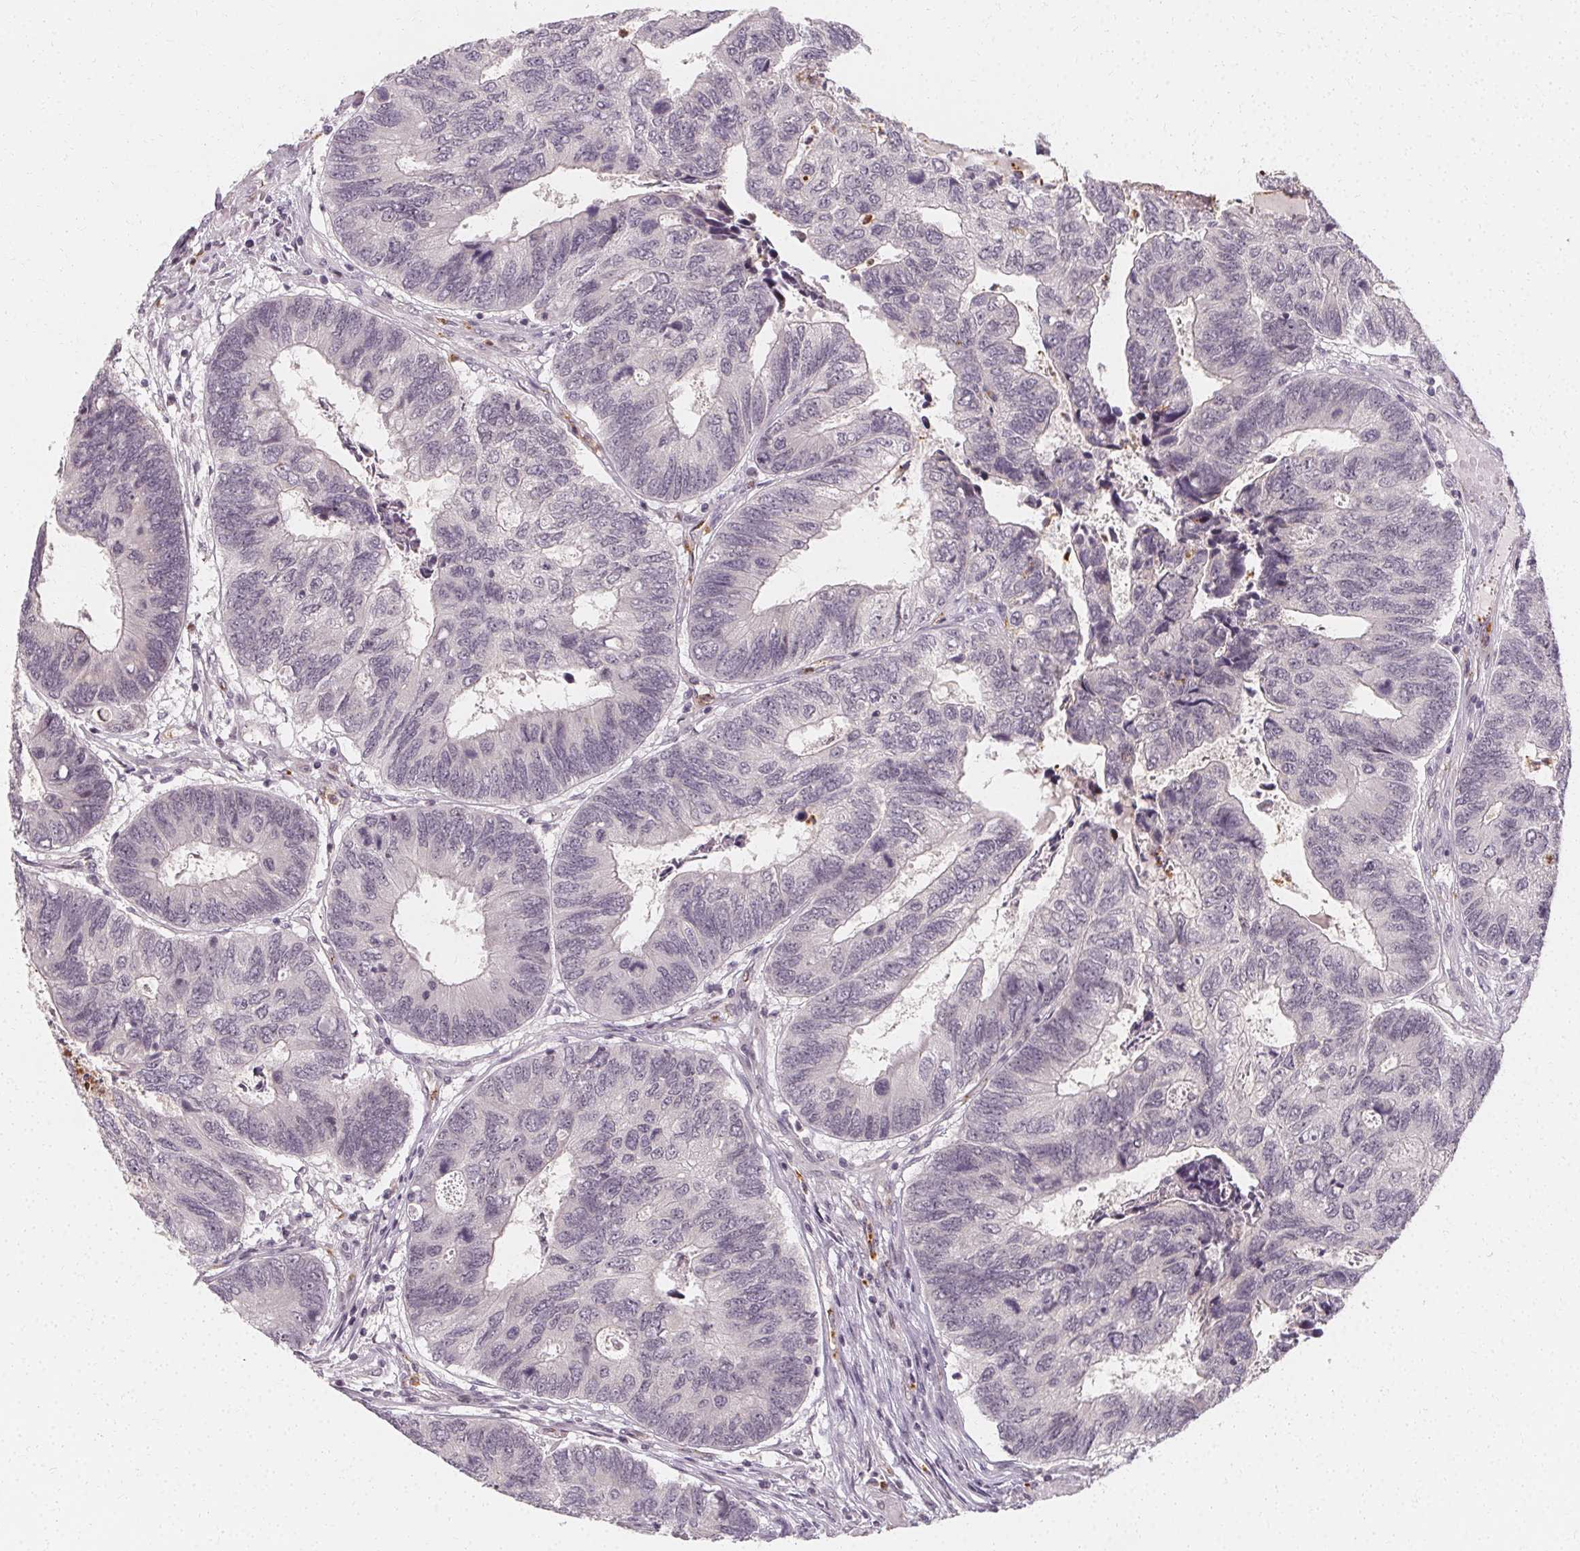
{"staining": {"intensity": "negative", "quantity": "none", "location": "none"}, "tissue": "colorectal cancer", "cell_type": "Tumor cells", "image_type": "cancer", "snomed": [{"axis": "morphology", "description": "Adenocarcinoma, NOS"}, {"axis": "topography", "description": "Colon"}], "caption": "Colorectal cancer (adenocarcinoma) stained for a protein using IHC exhibits no expression tumor cells.", "gene": "CLCNKB", "patient": {"sex": "female", "age": 67}}